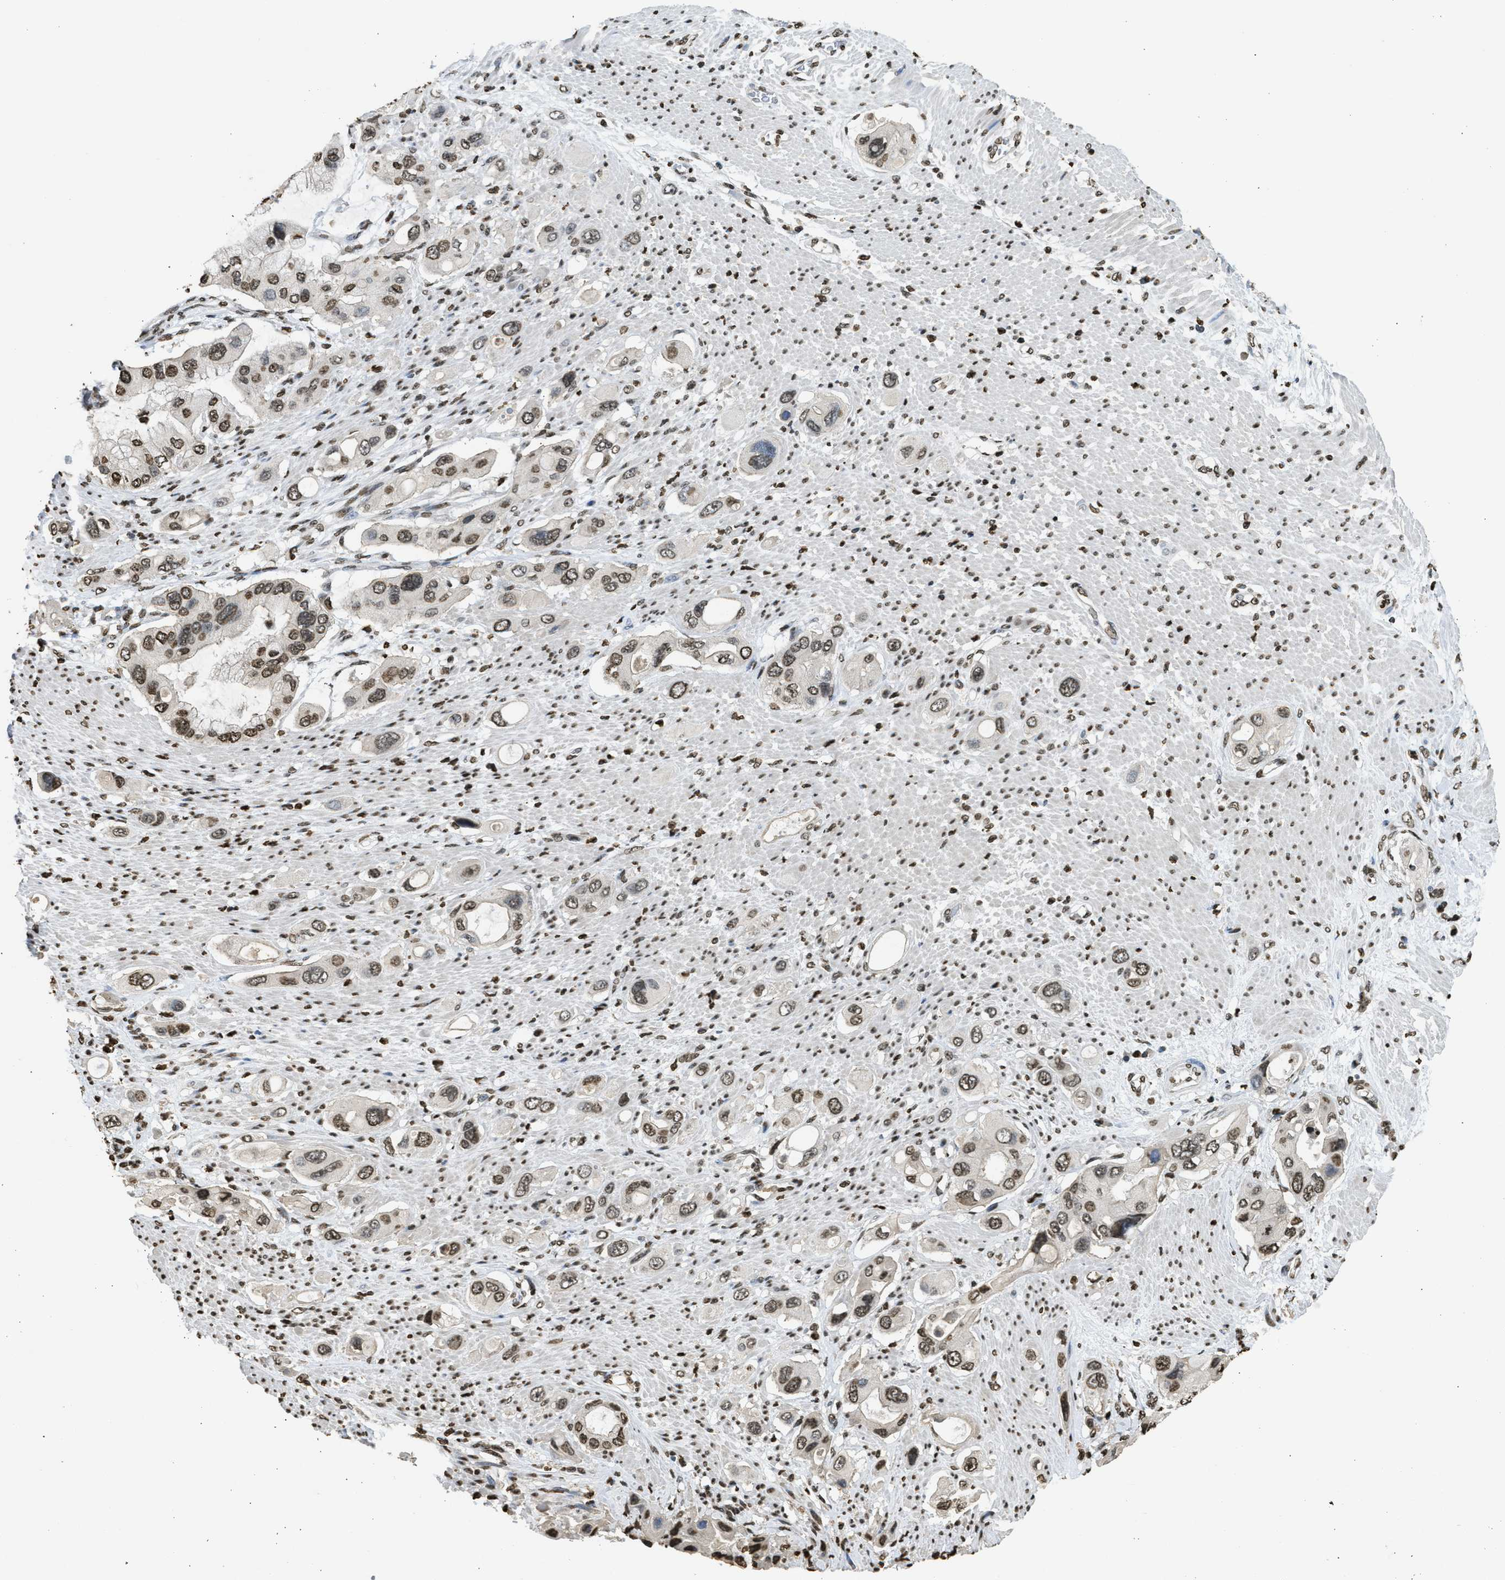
{"staining": {"intensity": "moderate", "quantity": ">75%", "location": "nuclear"}, "tissue": "pancreatic cancer", "cell_type": "Tumor cells", "image_type": "cancer", "snomed": [{"axis": "morphology", "description": "Adenocarcinoma, NOS"}, {"axis": "topography", "description": "Pancreas"}], "caption": "An immunohistochemistry micrograph of neoplastic tissue is shown. Protein staining in brown highlights moderate nuclear positivity in pancreatic adenocarcinoma within tumor cells.", "gene": "RRAGC", "patient": {"sex": "female", "age": 56}}